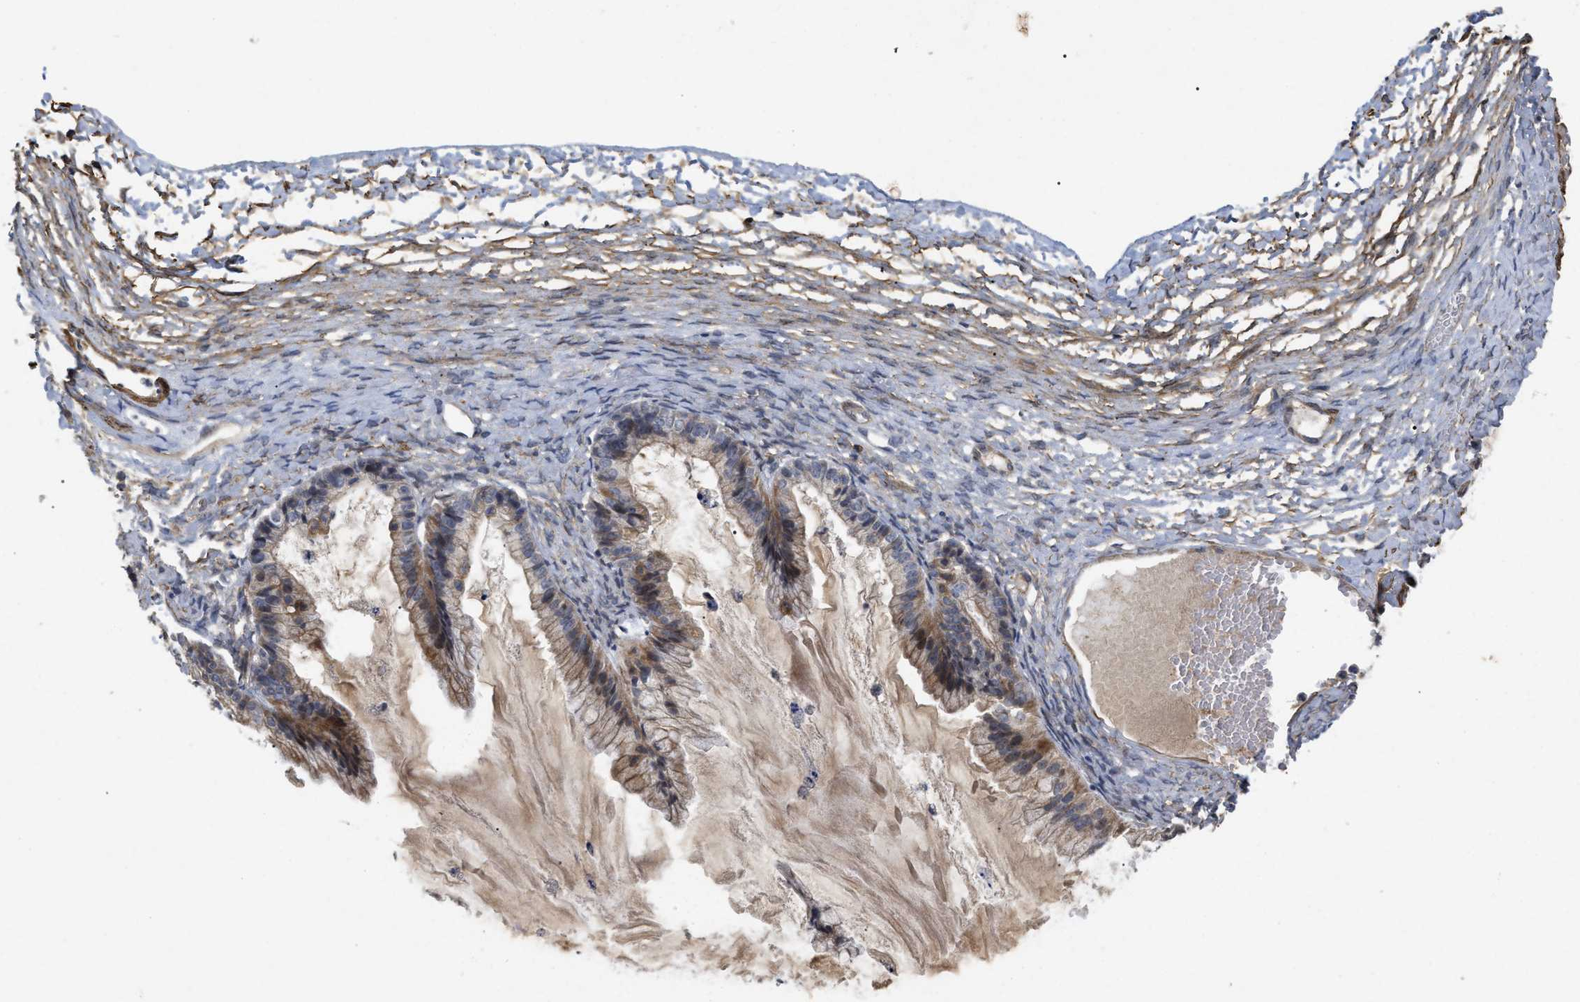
{"staining": {"intensity": "moderate", "quantity": "25%-75%", "location": "cytoplasmic/membranous"}, "tissue": "ovarian cancer", "cell_type": "Tumor cells", "image_type": "cancer", "snomed": [{"axis": "morphology", "description": "Cystadenocarcinoma, mucinous, NOS"}, {"axis": "topography", "description": "Ovary"}], "caption": "A micrograph of ovarian cancer (mucinous cystadenocarcinoma) stained for a protein reveals moderate cytoplasmic/membranous brown staining in tumor cells.", "gene": "ST6GALNAC6", "patient": {"sex": "female", "age": 57}}